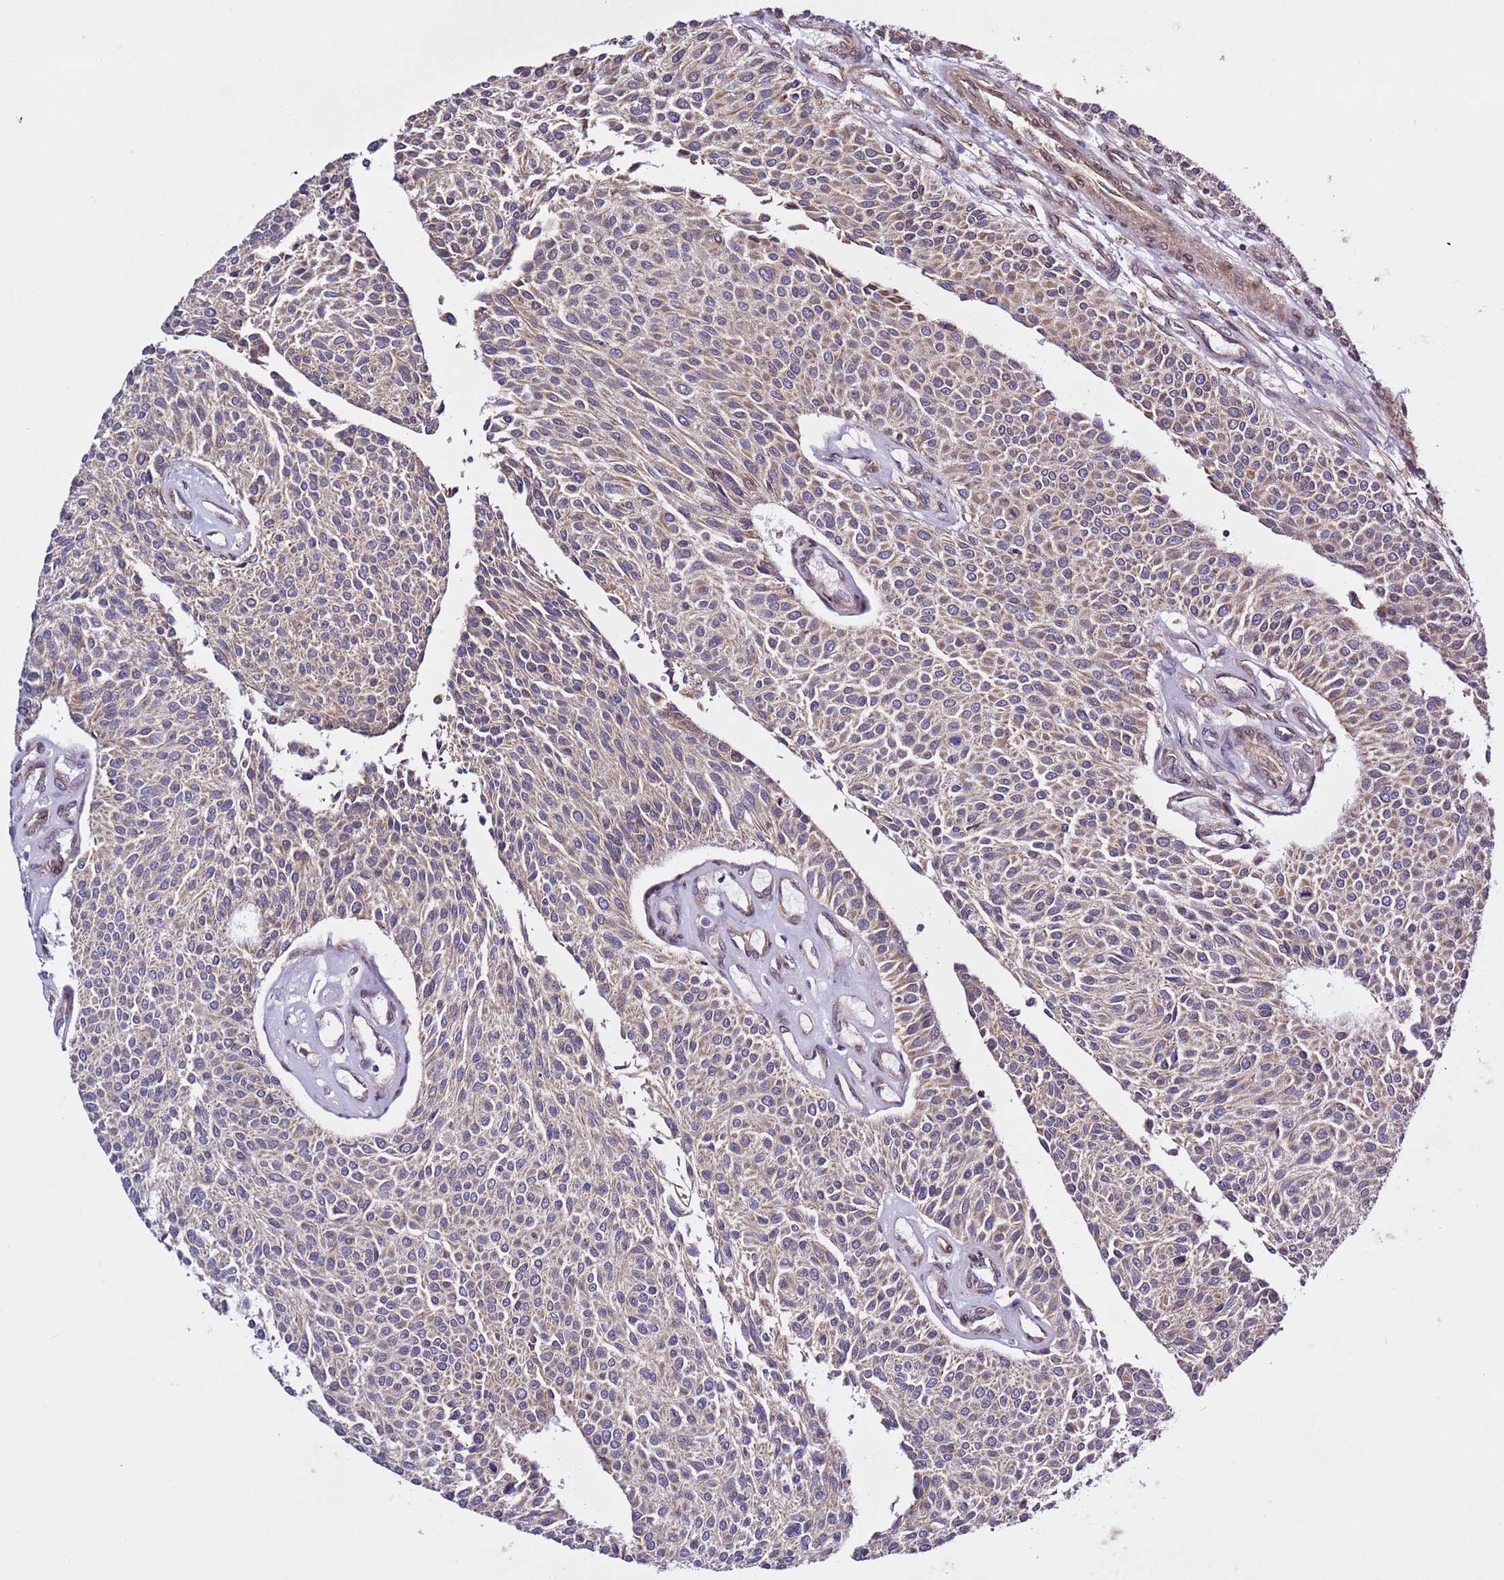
{"staining": {"intensity": "weak", "quantity": "25%-75%", "location": "cytoplasmic/membranous"}, "tissue": "urothelial cancer", "cell_type": "Tumor cells", "image_type": "cancer", "snomed": [{"axis": "morphology", "description": "Urothelial carcinoma, NOS"}, {"axis": "topography", "description": "Urinary bladder"}], "caption": "Immunohistochemistry staining of transitional cell carcinoma, which shows low levels of weak cytoplasmic/membranous staining in about 25%-75% of tumor cells indicating weak cytoplasmic/membranous protein staining. The staining was performed using DAB (brown) for protein detection and nuclei were counterstained in hematoxylin (blue).", "gene": "PRKAB2", "patient": {"sex": "male", "age": 55}}